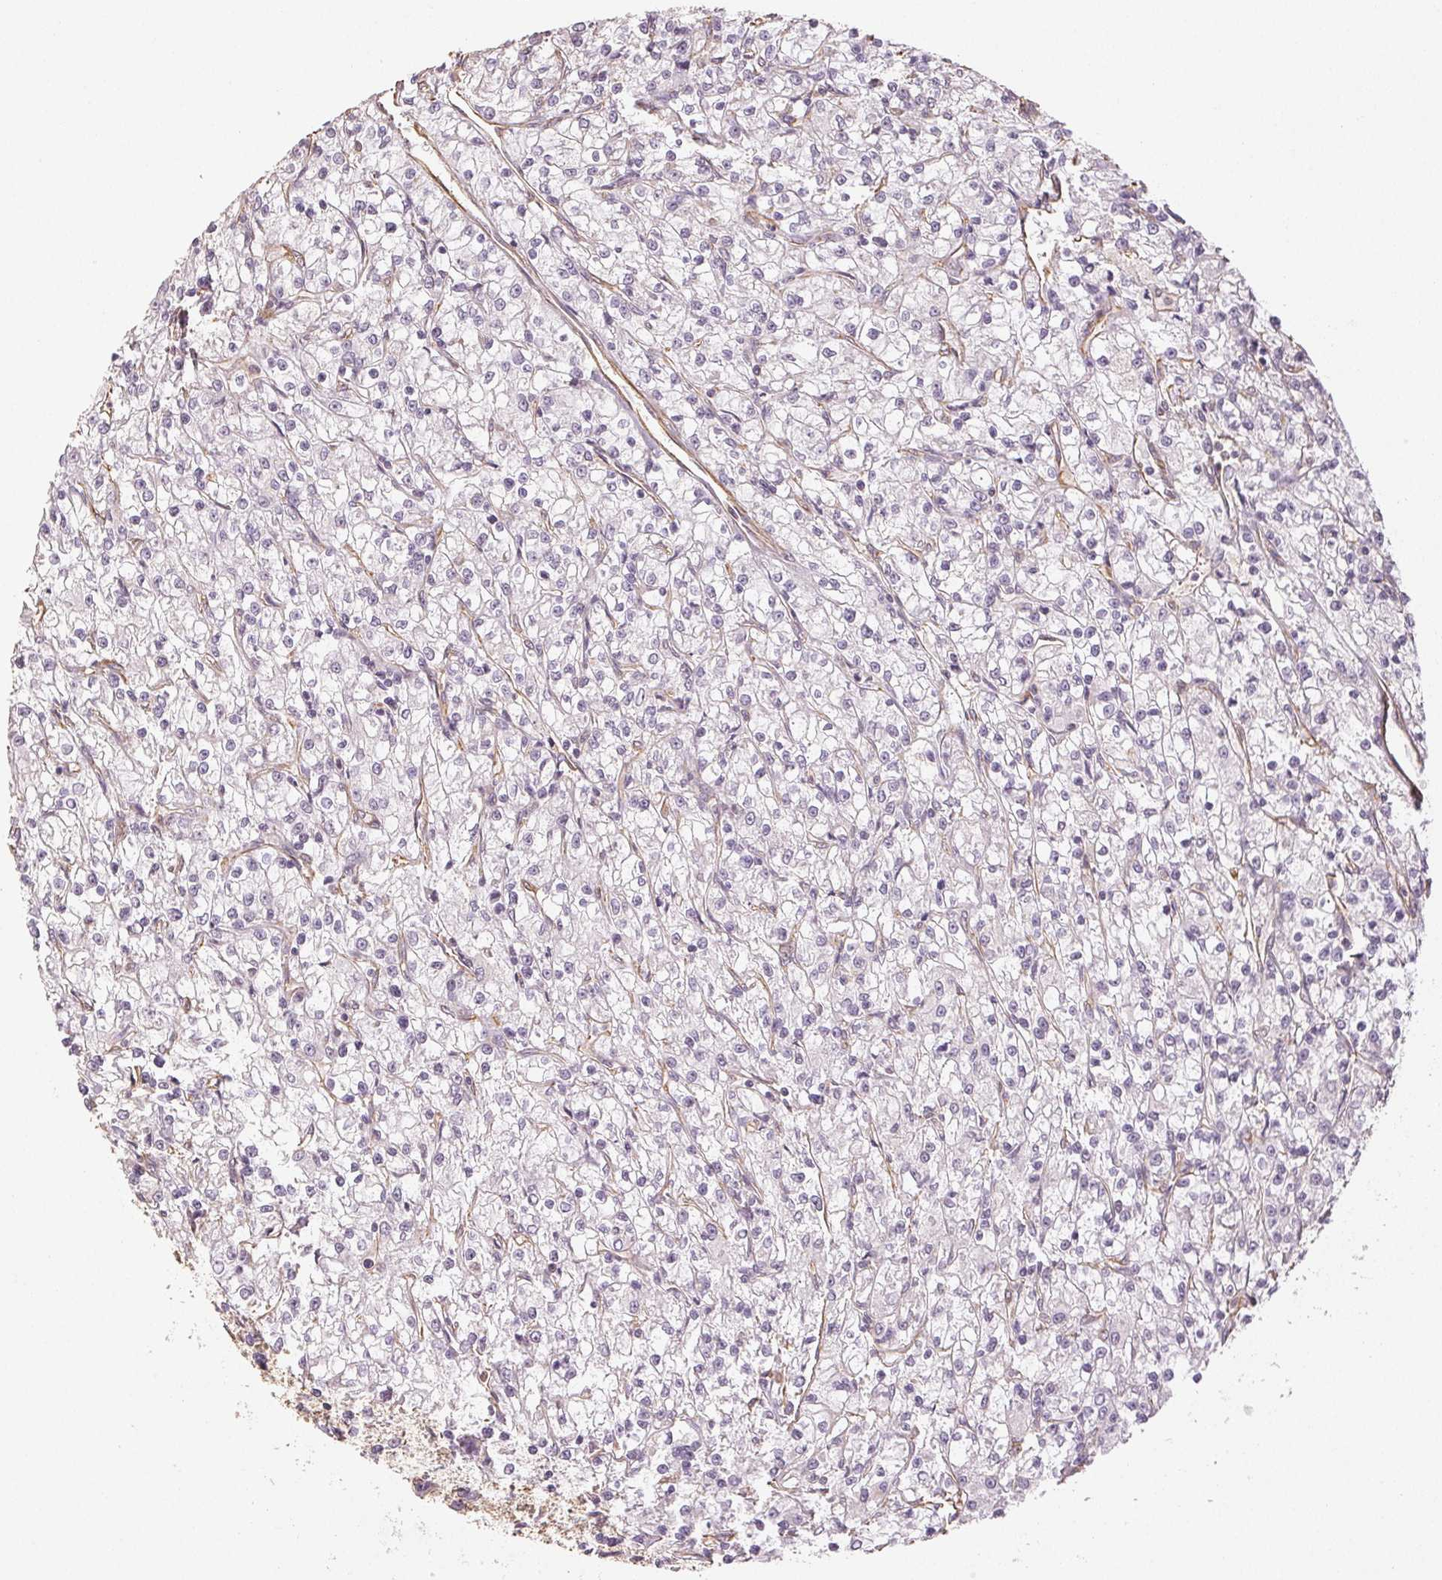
{"staining": {"intensity": "negative", "quantity": "none", "location": "none"}, "tissue": "renal cancer", "cell_type": "Tumor cells", "image_type": "cancer", "snomed": [{"axis": "morphology", "description": "Adenocarcinoma, NOS"}, {"axis": "topography", "description": "Kidney"}], "caption": "Renal adenocarcinoma stained for a protein using immunohistochemistry shows no positivity tumor cells.", "gene": "COL7A1", "patient": {"sex": "female", "age": 59}}